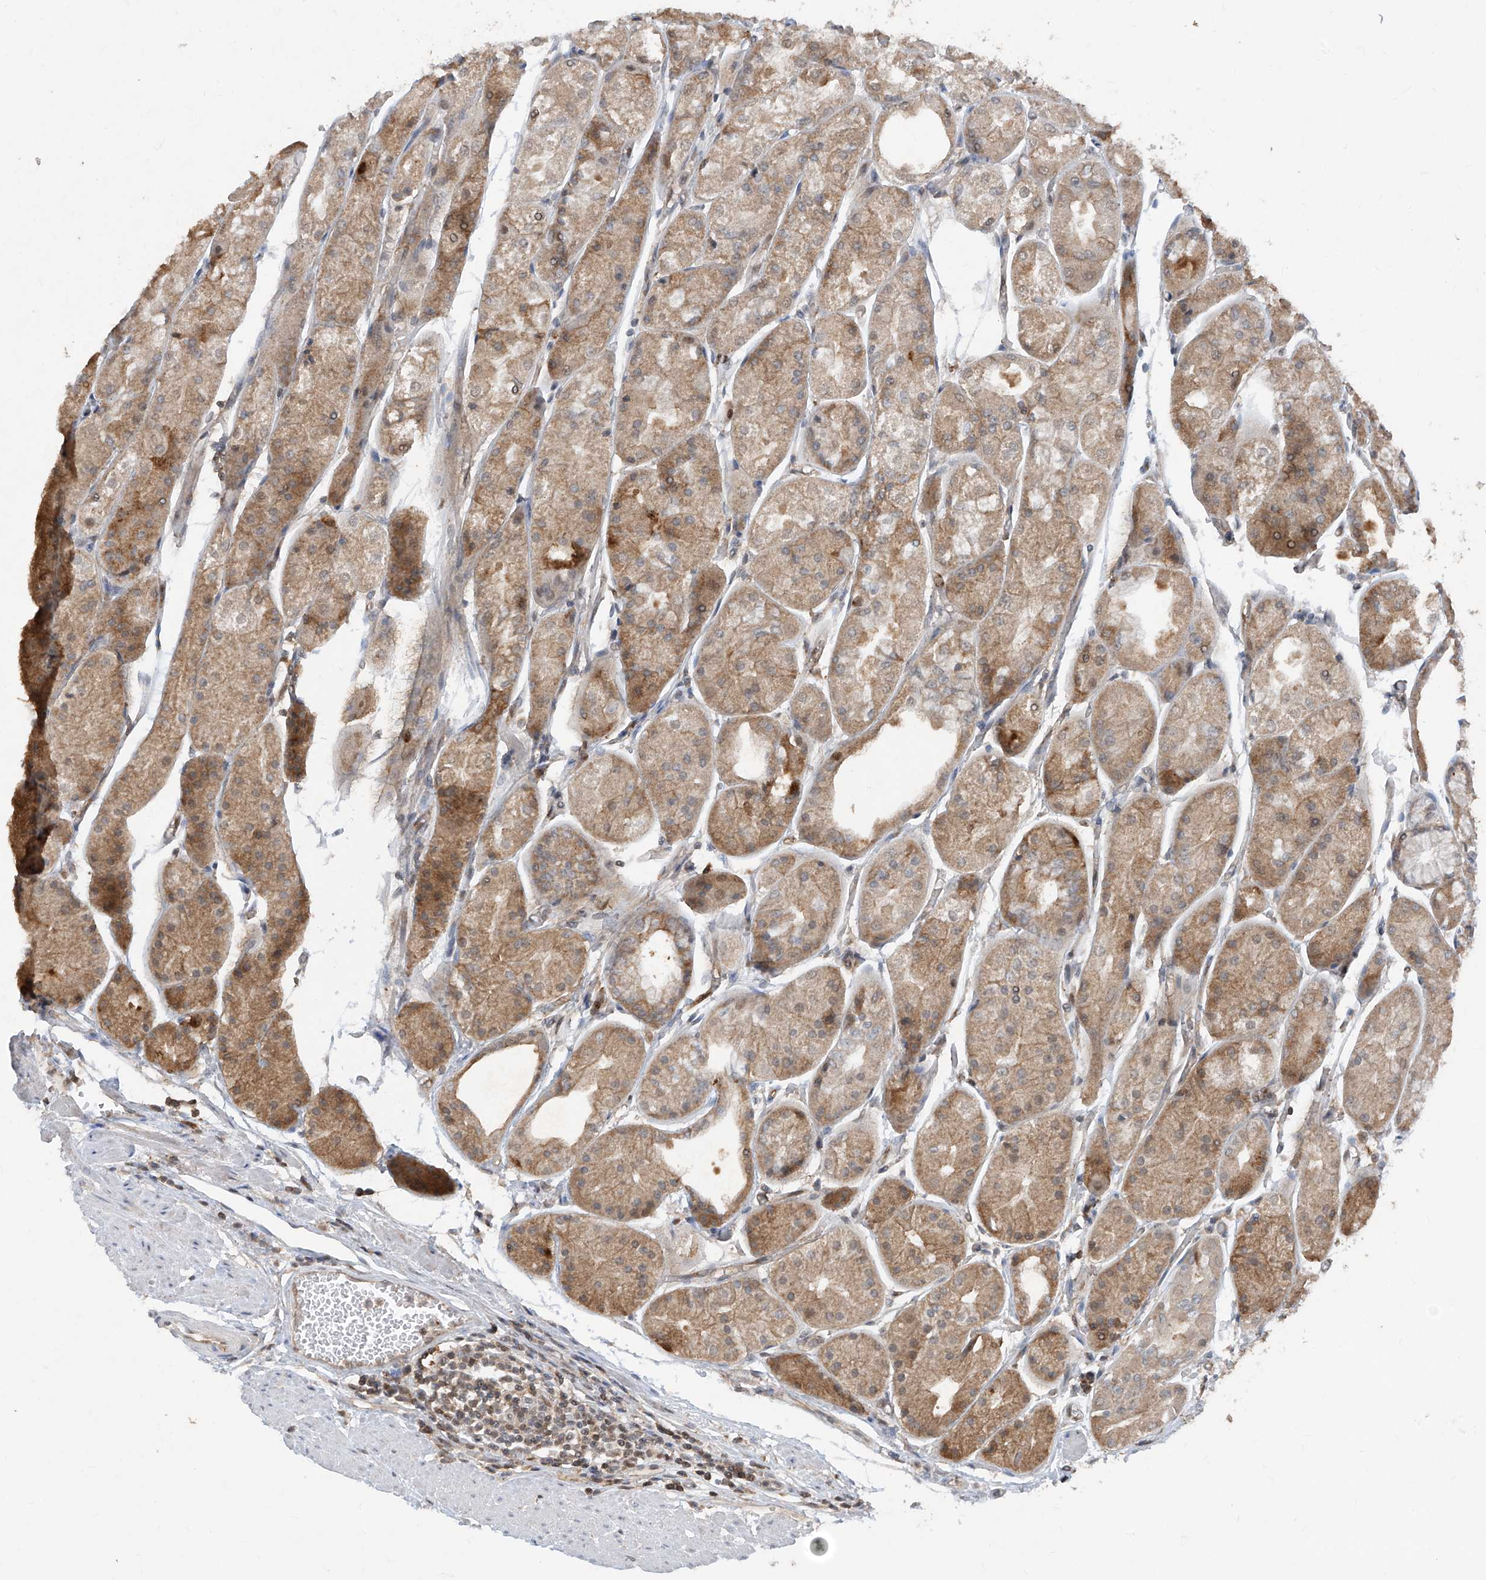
{"staining": {"intensity": "moderate", "quantity": "25%-75%", "location": "cytoplasmic/membranous"}, "tissue": "stomach", "cell_type": "Glandular cells", "image_type": "normal", "snomed": [{"axis": "morphology", "description": "Normal tissue, NOS"}, {"axis": "topography", "description": "Stomach, upper"}], "caption": "IHC (DAB) staining of benign stomach demonstrates moderate cytoplasmic/membranous protein staining in about 25%-75% of glandular cells. The protein of interest is shown in brown color, while the nuclei are stained blue.", "gene": "ZNF358", "patient": {"sex": "male", "age": 72}}